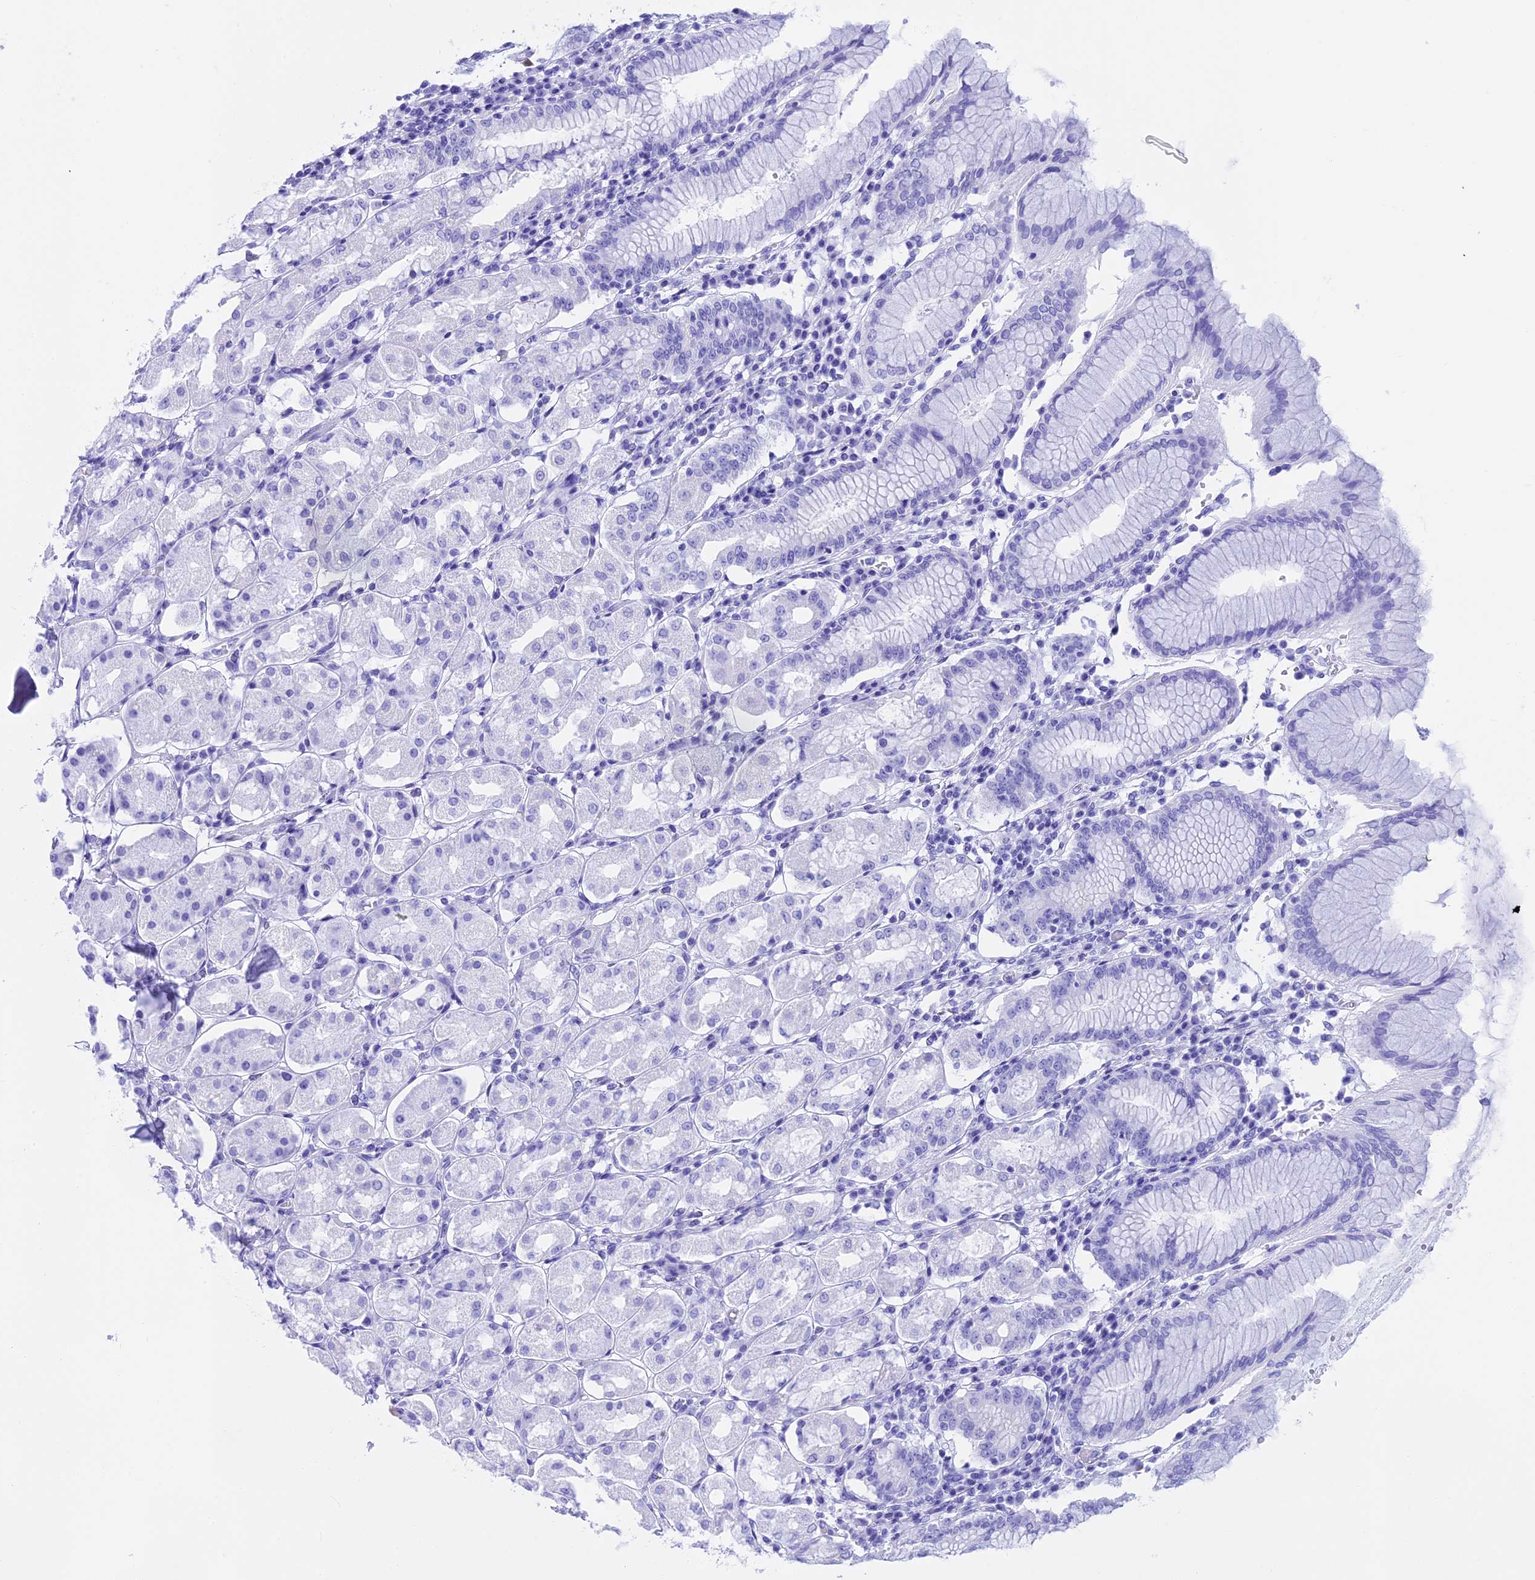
{"staining": {"intensity": "negative", "quantity": "none", "location": "none"}, "tissue": "stomach", "cell_type": "Glandular cells", "image_type": "normal", "snomed": [{"axis": "morphology", "description": "Normal tissue, NOS"}, {"axis": "topography", "description": "Stomach"}, {"axis": "topography", "description": "Stomach, lower"}], "caption": "Stomach was stained to show a protein in brown. There is no significant expression in glandular cells.", "gene": "WFDC2", "patient": {"sex": "female", "age": 56}}